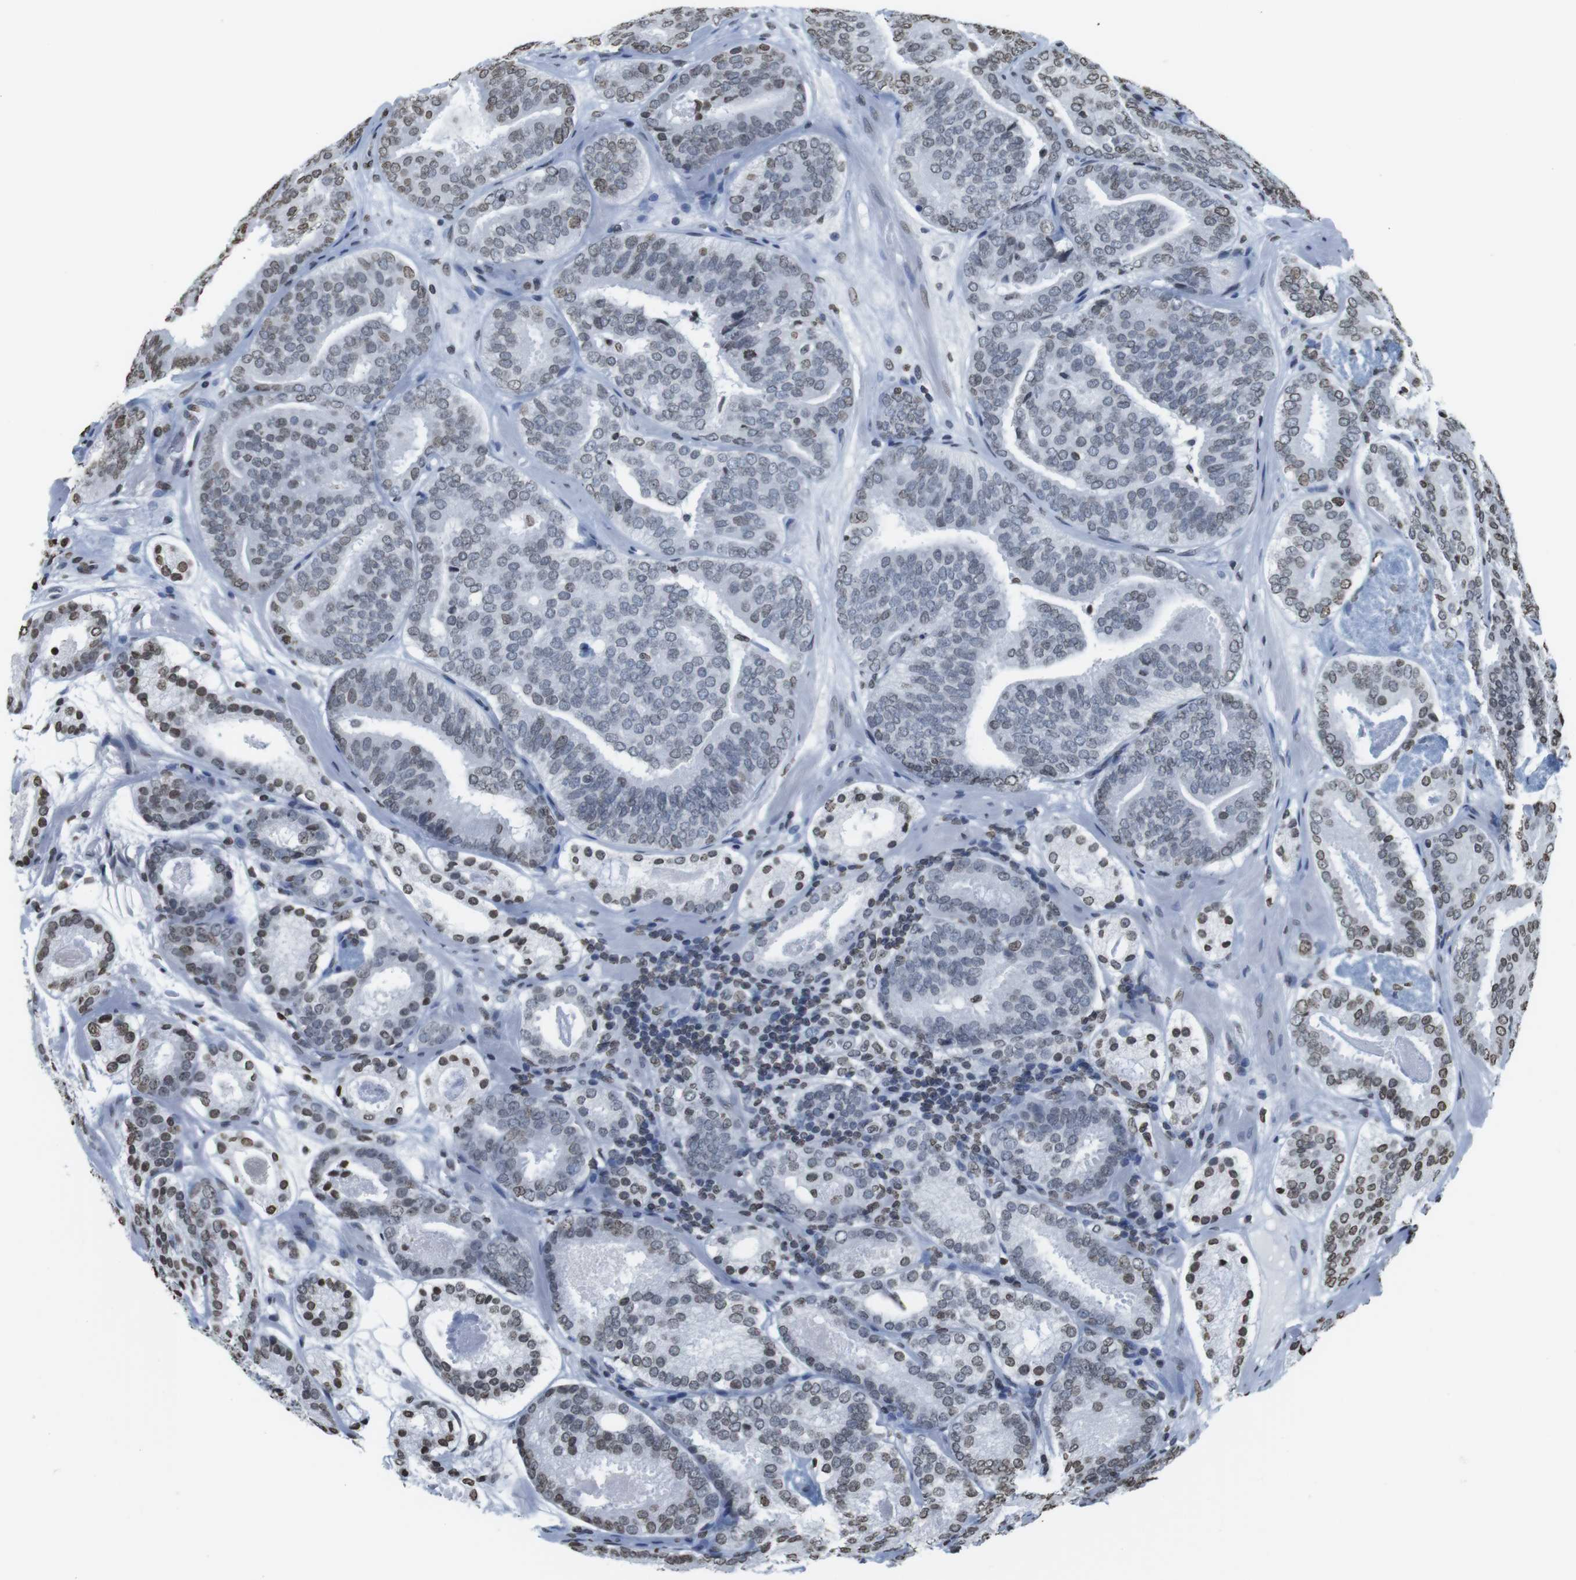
{"staining": {"intensity": "moderate", "quantity": "<25%", "location": "nuclear"}, "tissue": "prostate cancer", "cell_type": "Tumor cells", "image_type": "cancer", "snomed": [{"axis": "morphology", "description": "Adenocarcinoma, Low grade"}, {"axis": "topography", "description": "Prostate"}], "caption": "Immunohistochemical staining of human low-grade adenocarcinoma (prostate) displays low levels of moderate nuclear protein positivity in about <25% of tumor cells.", "gene": "BSX", "patient": {"sex": "male", "age": 69}}